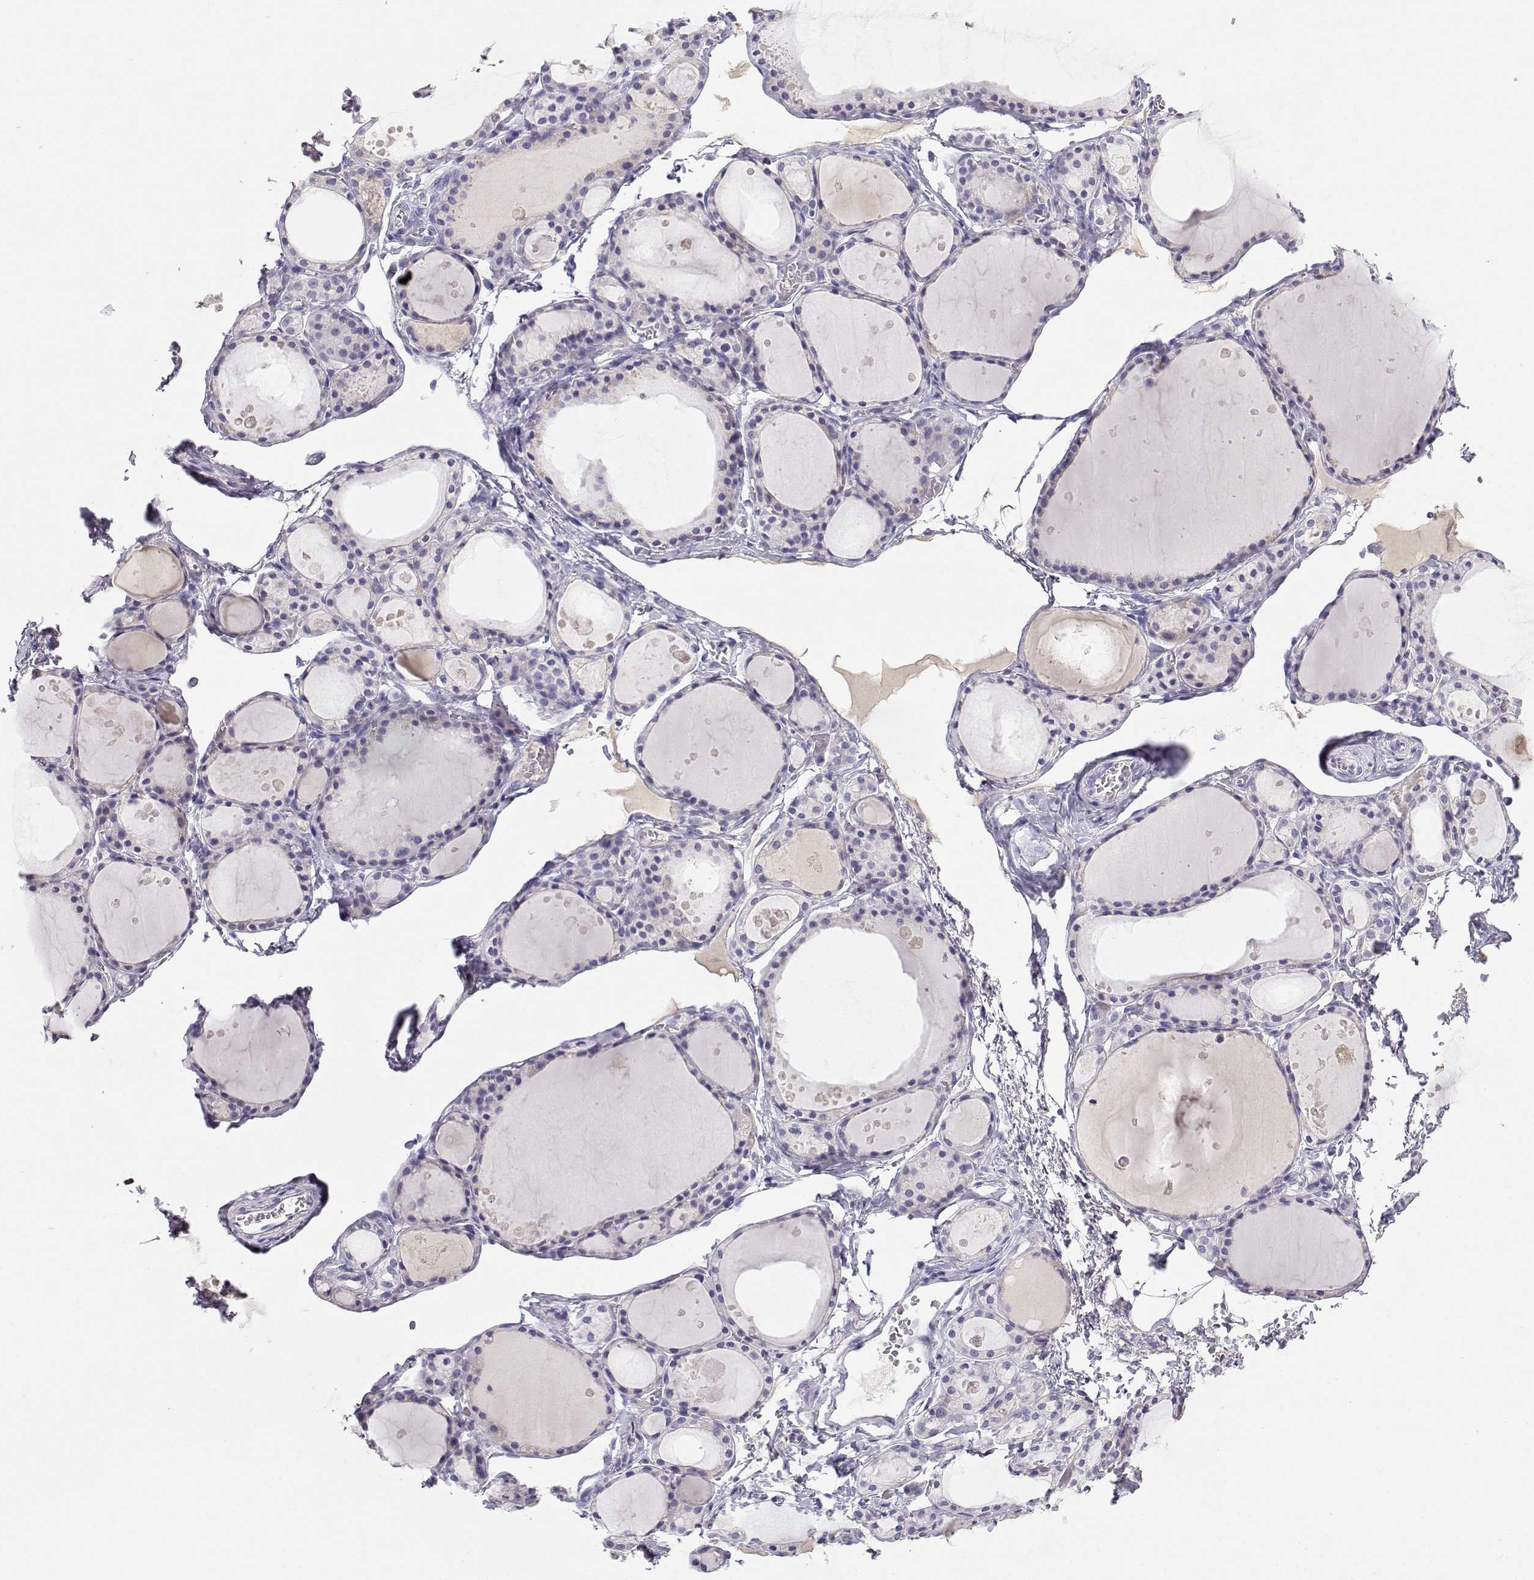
{"staining": {"intensity": "negative", "quantity": "none", "location": "none"}, "tissue": "thyroid gland", "cell_type": "Glandular cells", "image_type": "normal", "snomed": [{"axis": "morphology", "description": "Normal tissue, NOS"}, {"axis": "topography", "description": "Thyroid gland"}], "caption": "Histopathology image shows no protein staining in glandular cells of unremarkable thyroid gland. The staining was performed using DAB to visualize the protein expression in brown, while the nuclei were stained in blue with hematoxylin (Magnification: 20x).", "gene": "GPR174", "patient": {"sex": "male", "age": 68}}